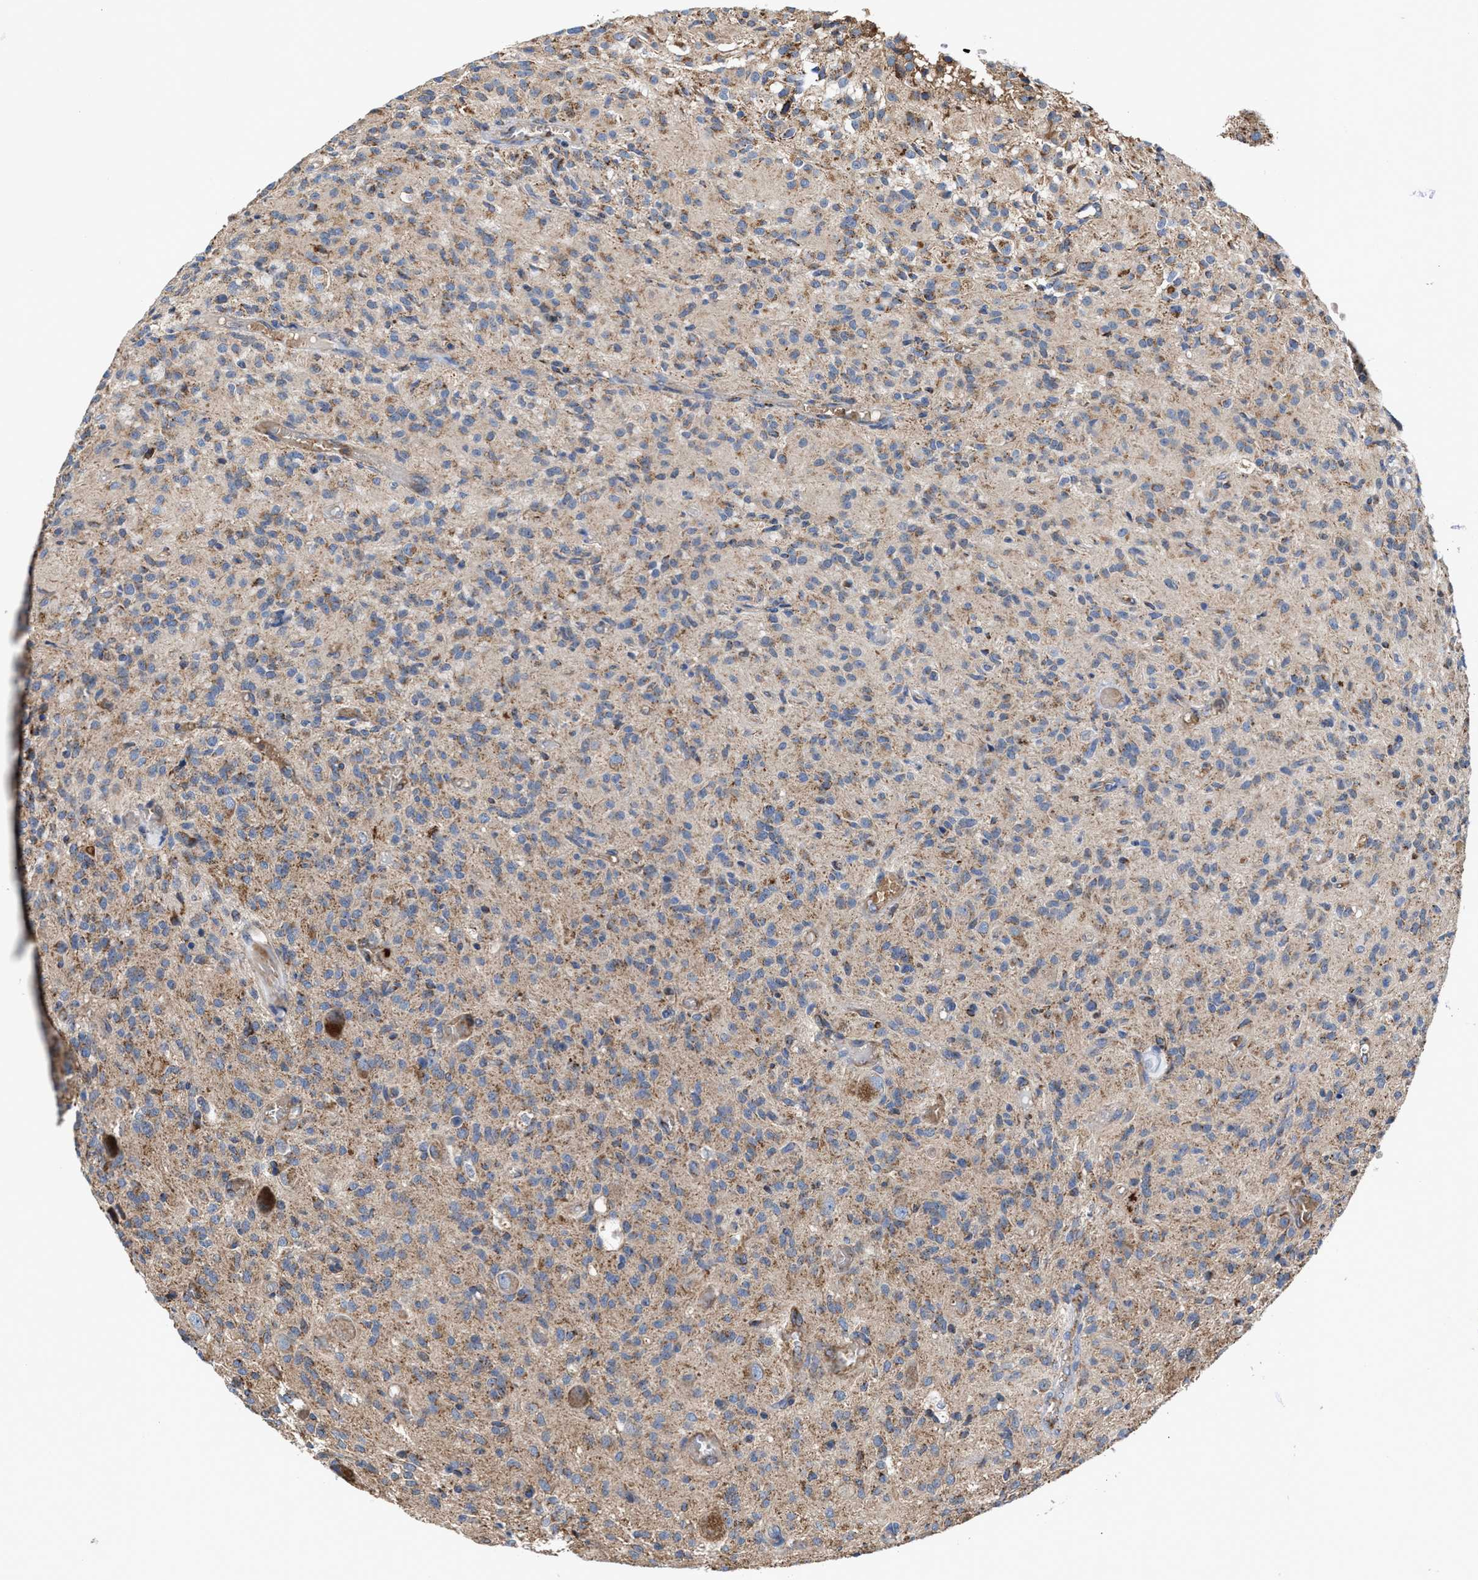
{"staining": {"intensity": "weak", "quantity": "25%-75%", "location": "cytoplasmic/membranous"}, "tissue": "glioma", "cell_type": "Tumor cells", "image_type": "cancer", "snomed": [{"axis": "morphology", "description": "Glioma, malignant, High grade"}, {"axis": "topography", "description": "Brain"}], "caption": "Glioma was stained to show a protein in brown. There is low levels of weak cytoplasmic/membranous expression in approximately 25%-75% of tumor cells.", "gene": "MECR", "patient": {"sex": "female", "age": 59}}